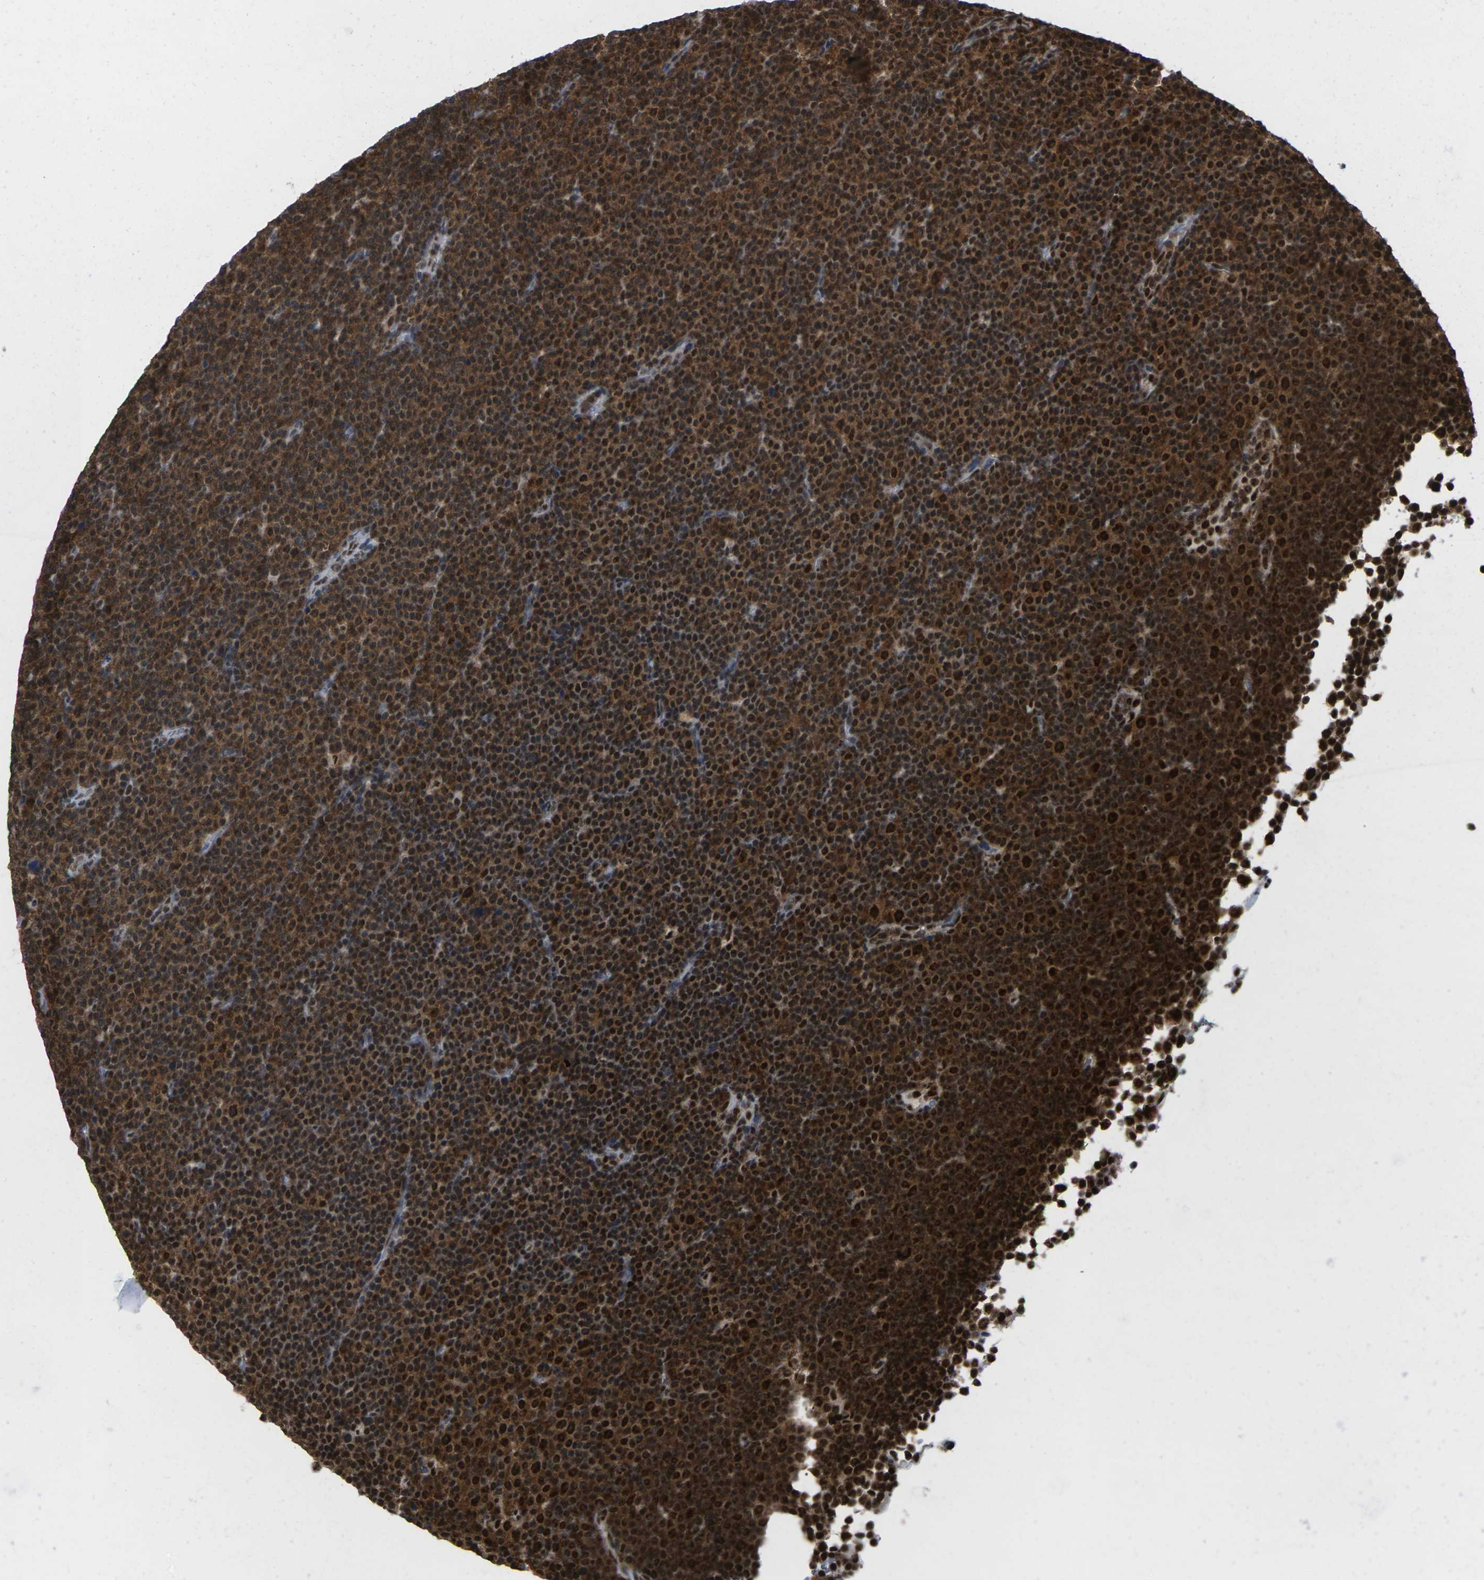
{"staining": {"intensity": "strong", "quantity": ">75%", "location": "cytoplasmic/membranous,nuclear"}, "tissue": "lymphoma", "cell_type": "Tumor cells", "image_type": "cancer", "snomed": [{"axis": "morphology", "description": "Malignant lymphoma, non-Hodgkin's type, Low grade"}, {"axis": "topography", "description": "Lymph node"}], "caption": "Lymphoma stained with immunohistochemistry displays strong cytoplasmic/membranous and nuclear positivity in approximately >75% of tumor cells.", "gene": "MAGOH", "patient": {"sex": "female", "age": 67}}